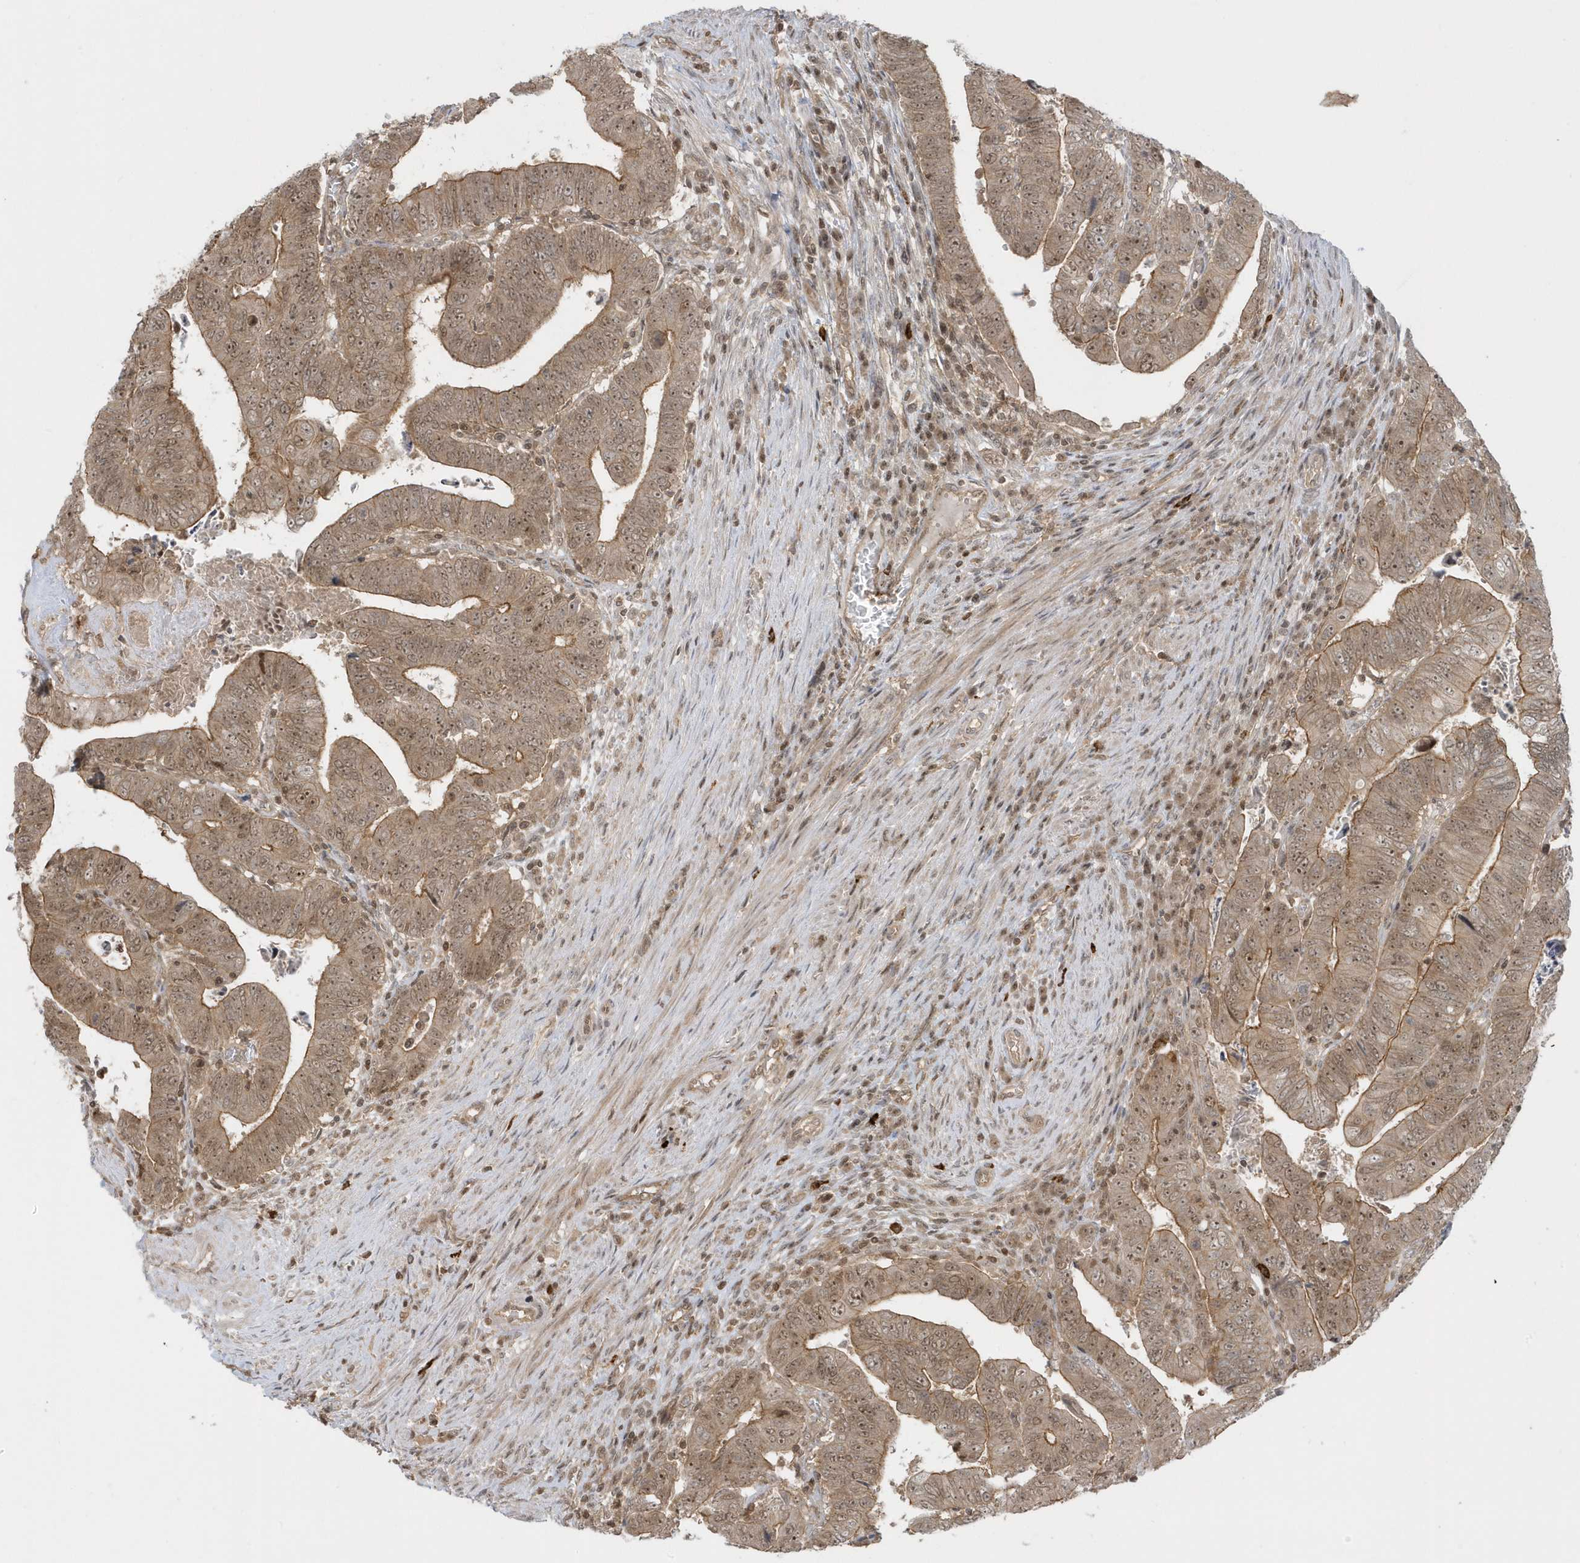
{"staining": {"intensity": "moderate", "quantity": ">75%", "location": "cytoplasmic/membranous,nuclear"}, "tissue": "colorectal cancer", "cell_type": "Tumor cells", "image_type": "cancer", "snomed": [{"axis": "morphology", "description": "Normal tissue, NOS"}, {"axis": "morphology", "description": "Adenocarcinoma, NOS"}, {"axis": "topography", "description": "Rectum"}], "caption": "Protein expression analysis of human colorectal cancer (adenocarcinoma) reveals moderate cytoplasmic/membranous and nuclear expression in approximately >75% of tumor cells.", "gene": "PPP1R7", "patient": {"sex": "female", "age": 65}}